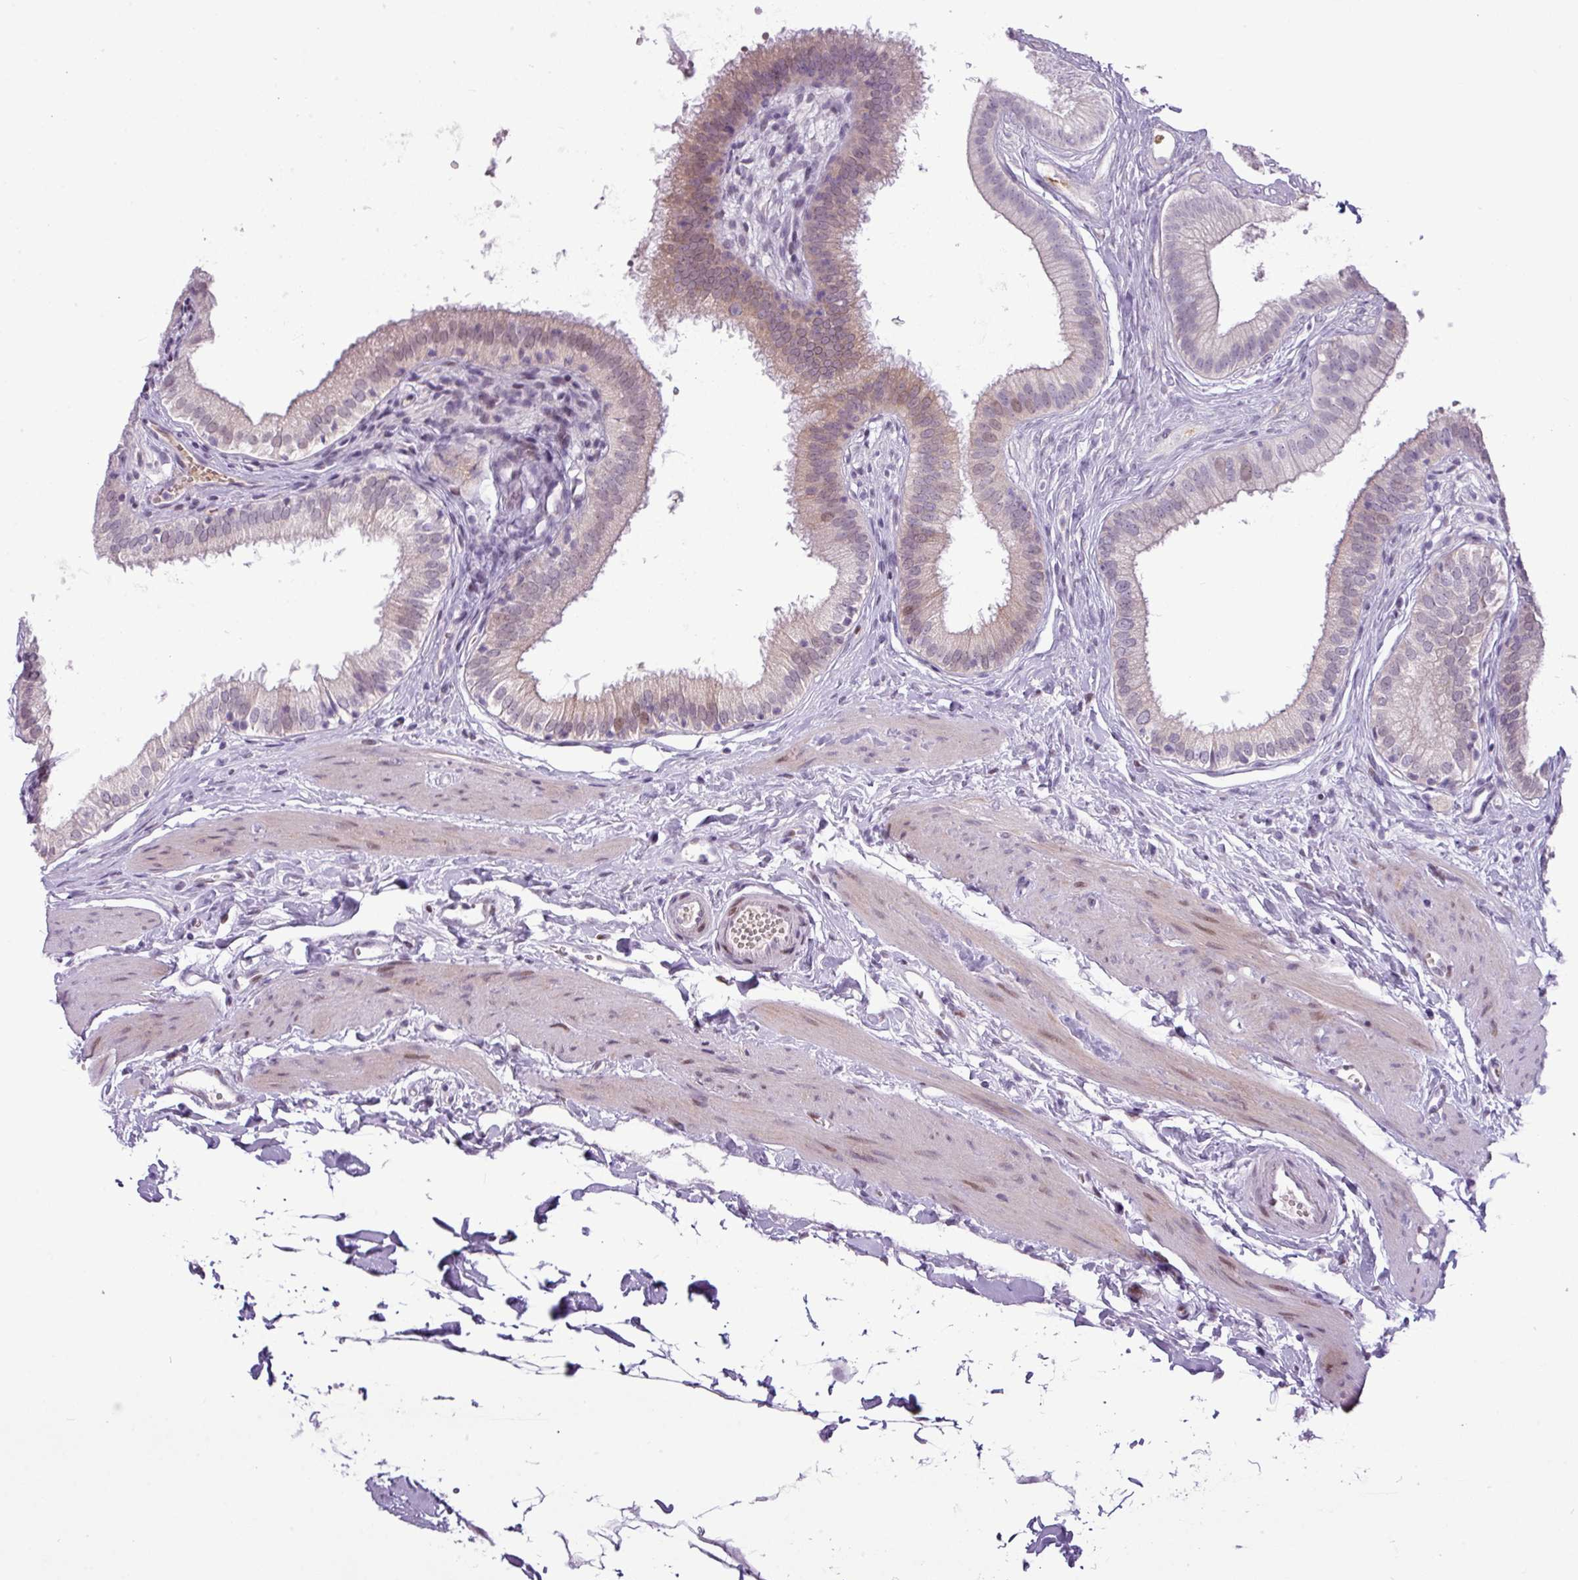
{"staining": {"intensity": "weak", "quantity": "<25%", "location": "cytoplasmic/membranous"}, "tissue": "gallbladder", "cell_type": "Glandular cells", "image_type": "normal", "snomed": [{"axis": "morphology", "description": "Normal tissue, NOS"}, {"axis": "topography", "description": "Gallbladder"}], "caption": "Histopathology image shows no protein expression in glandular cells of benign gallbladder. The staining is performed using DAB (3,3'-diaminobenzidine) brown chromogen with nuclei counter-stained in using hematoxylin.", "gene": "SLC66A2", "patient": {"sex": "female", "age": 54}}